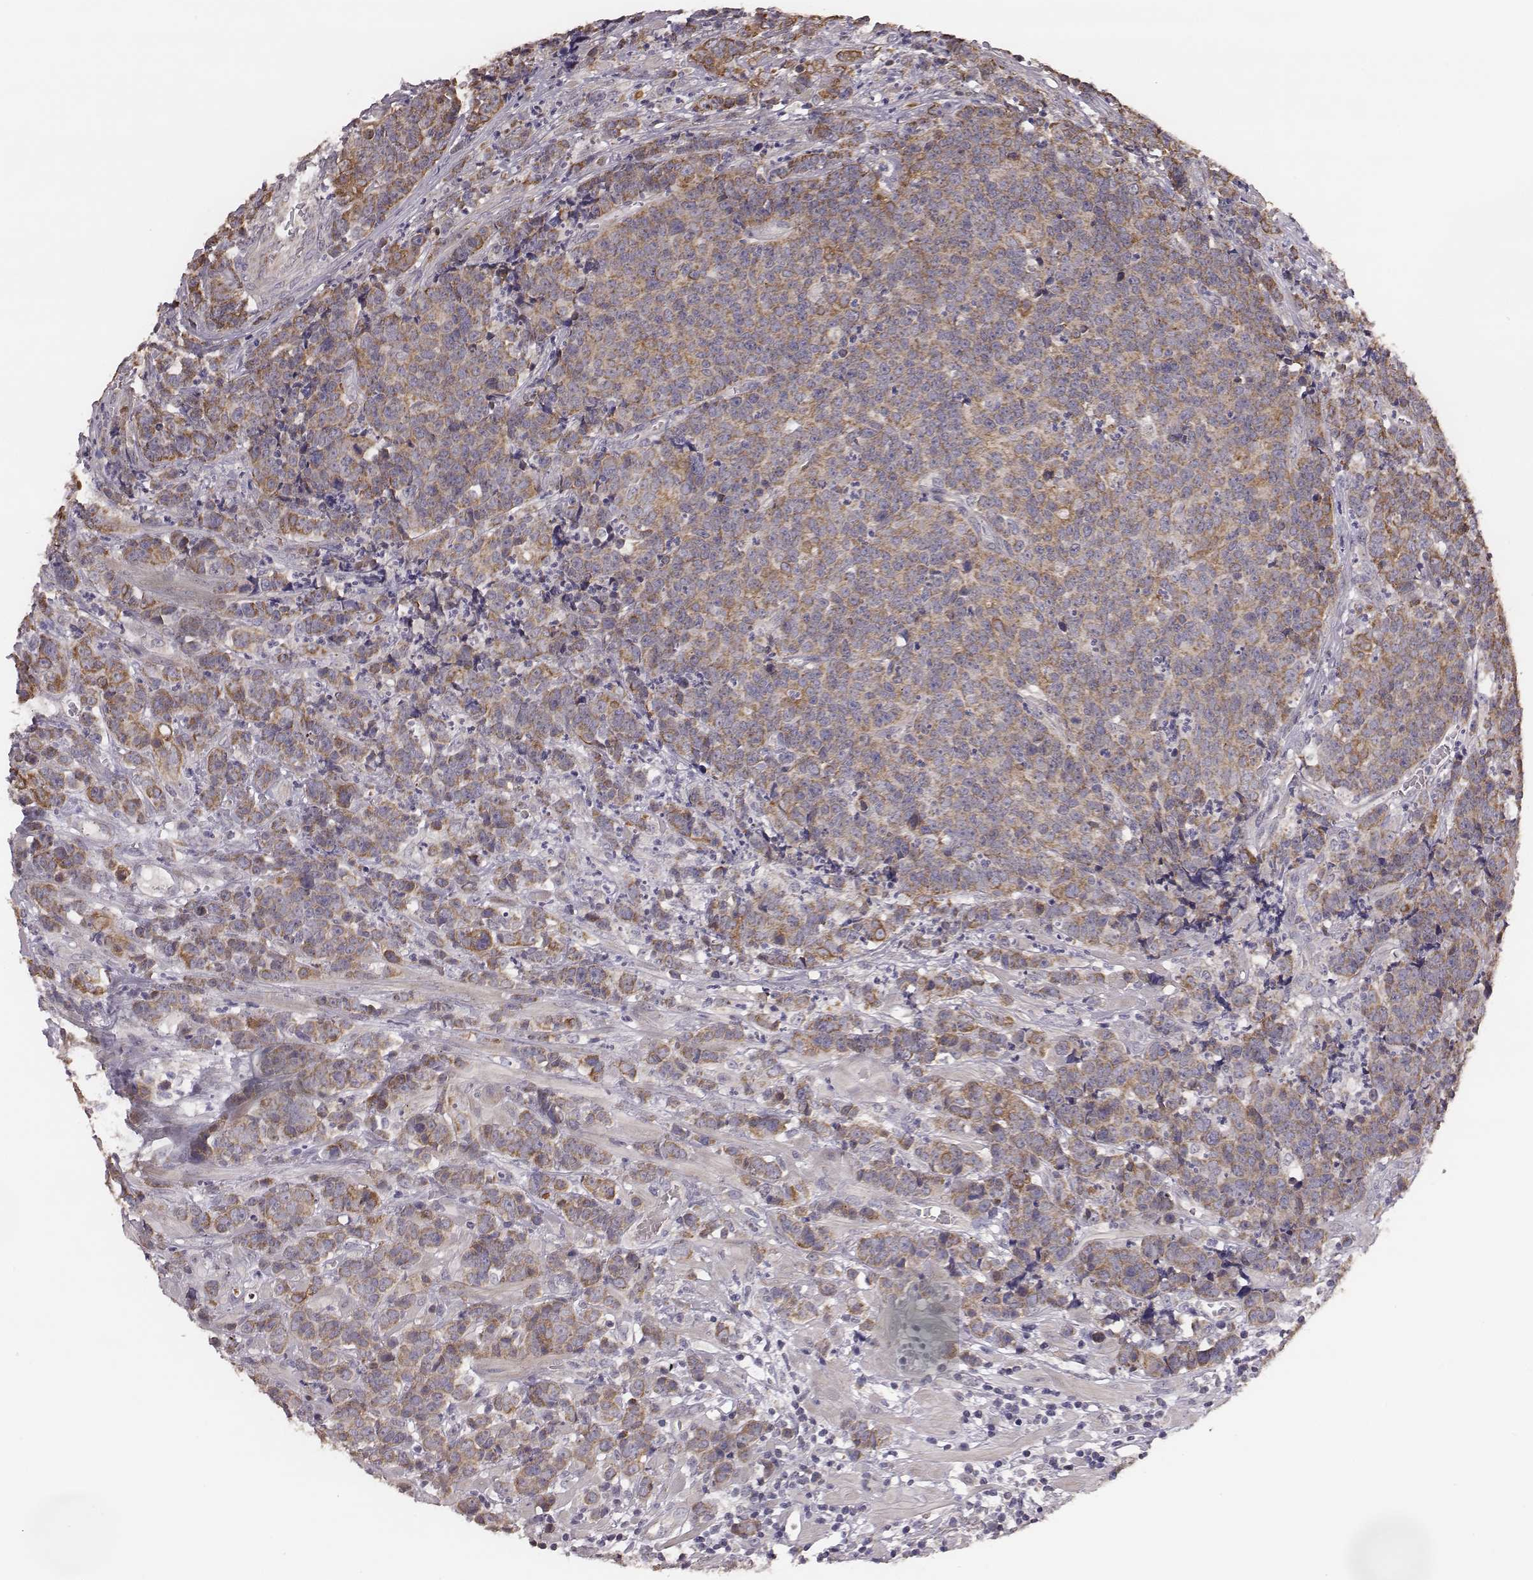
{"staining": {"intensity": "weak", "quantity": ">75%", "location": "cytoplasmic/membranous"}, "tissue": "prostate cancer", "cell_type": "Tumor cells", "image_type": "cancer", "snomed": [{"axis": "morphology", "description": "Adenocarcinoma, NOS"}, {"axis": "topography", "description": "Prostate"}], "caption": "Adenocarcinoma (prostate) stained for a protein displays weak cytoplasmic/membranous positivity in tumor cells.", "gene": "HAVCR1", "patient": {"sex": "male", "age": 67}}